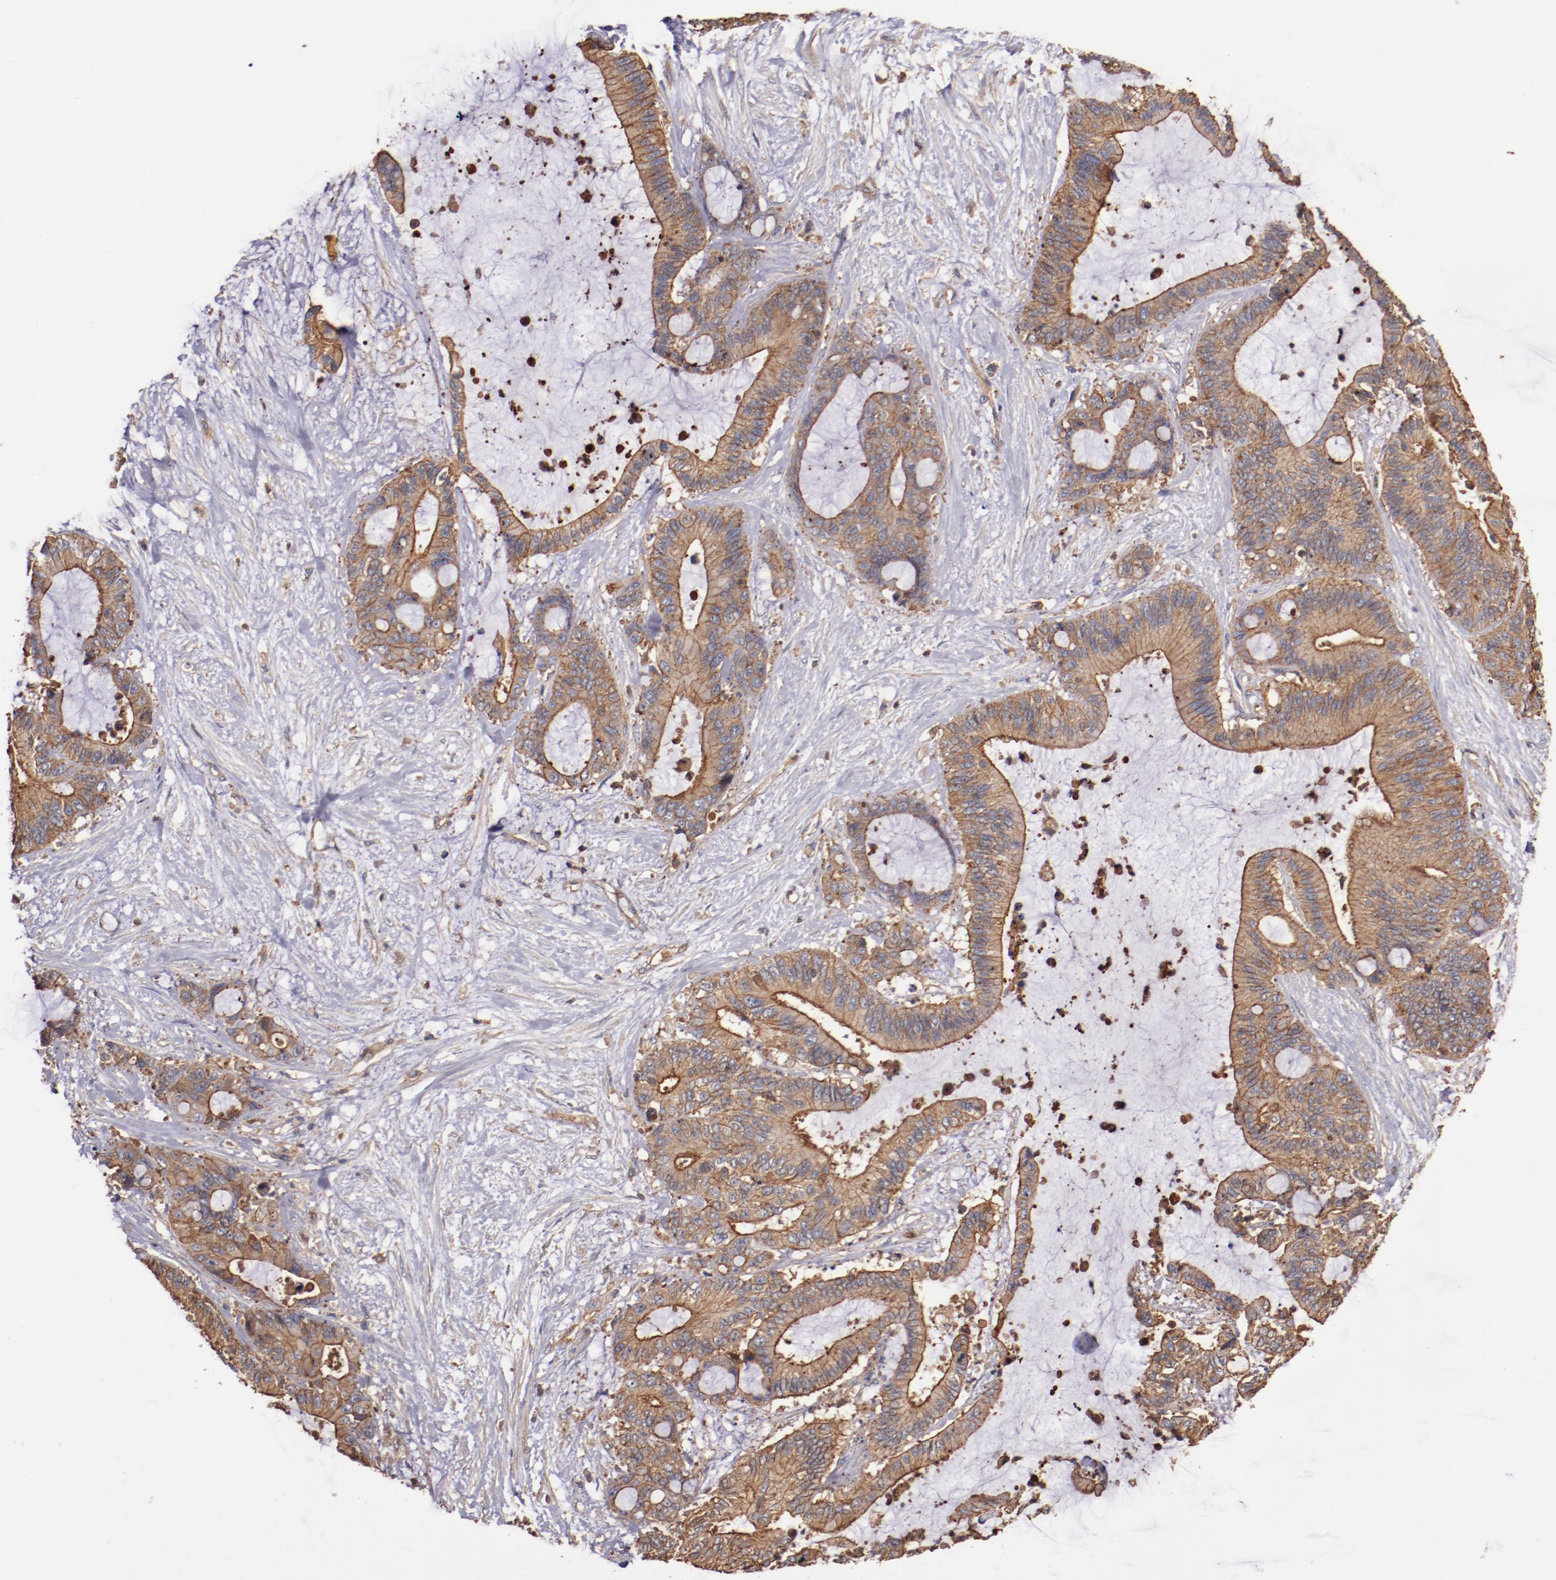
{"staining": {"intensity": "moderate", "quantity": ">75%", "location": "cytoplasmic/membranous"}, "tissue": "liver cancer", "cell_type": "Tumor cells", "image_type": "cancer", "snomed": [{"axis": "morphology", "description": "Cholangiocarcinoma"}, {"axis": "topography", "description": "Liver"}], "caption": "A photomicrograph of human liver cancer (cholangiocarcinoma) stained for a protein exhibits moderate cytoplasmic/membranous brown staining in tumor cells. (DAB IHC, brown staining for protein, blue staining for nuclei).", "gene": "TMOD3", "patient": {"sex": "female", "age": 73}}